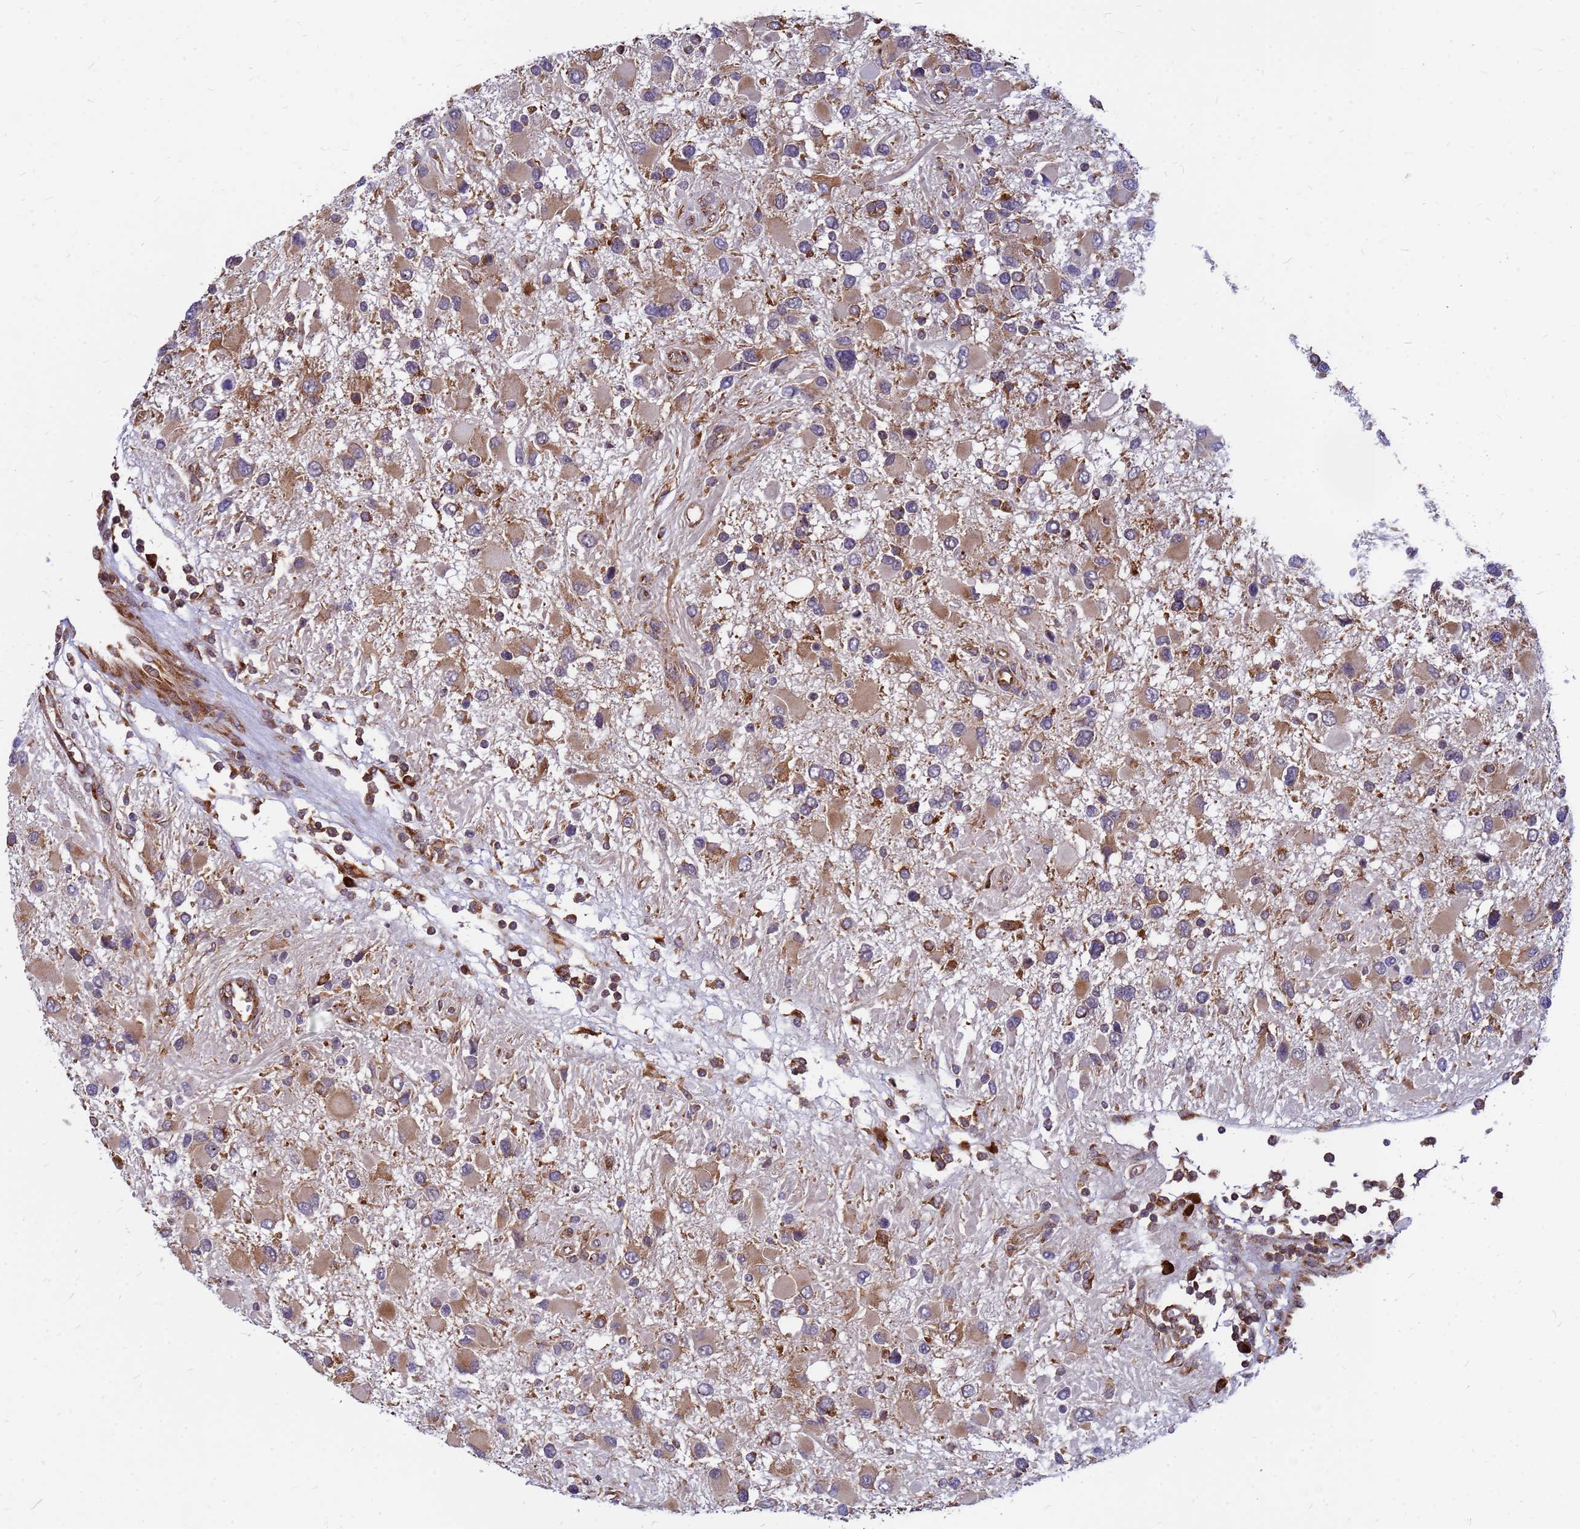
{"staining": {"intensity": "moderate", "quantity": ">75%", "location": "cytoplasmic/membranous"}, "tissue": "glioma", "cell_type": "Tumor cells", "image_type": "cancer", "snomed": [{"axis": "morphology", "description": "Glioma, malignant, High grade"}, {"axis": "topography", "description": "Brain"}], "caption": "Immunohistochemistry (DAB (3,3'-diaminobenzidine)) staining of human glioma reveals moderate cytoplasmic/membranous protein staining in about >75% of tumor cells.", "gene": "RPL8", "patient": {"sex": "male", "age": 53}}